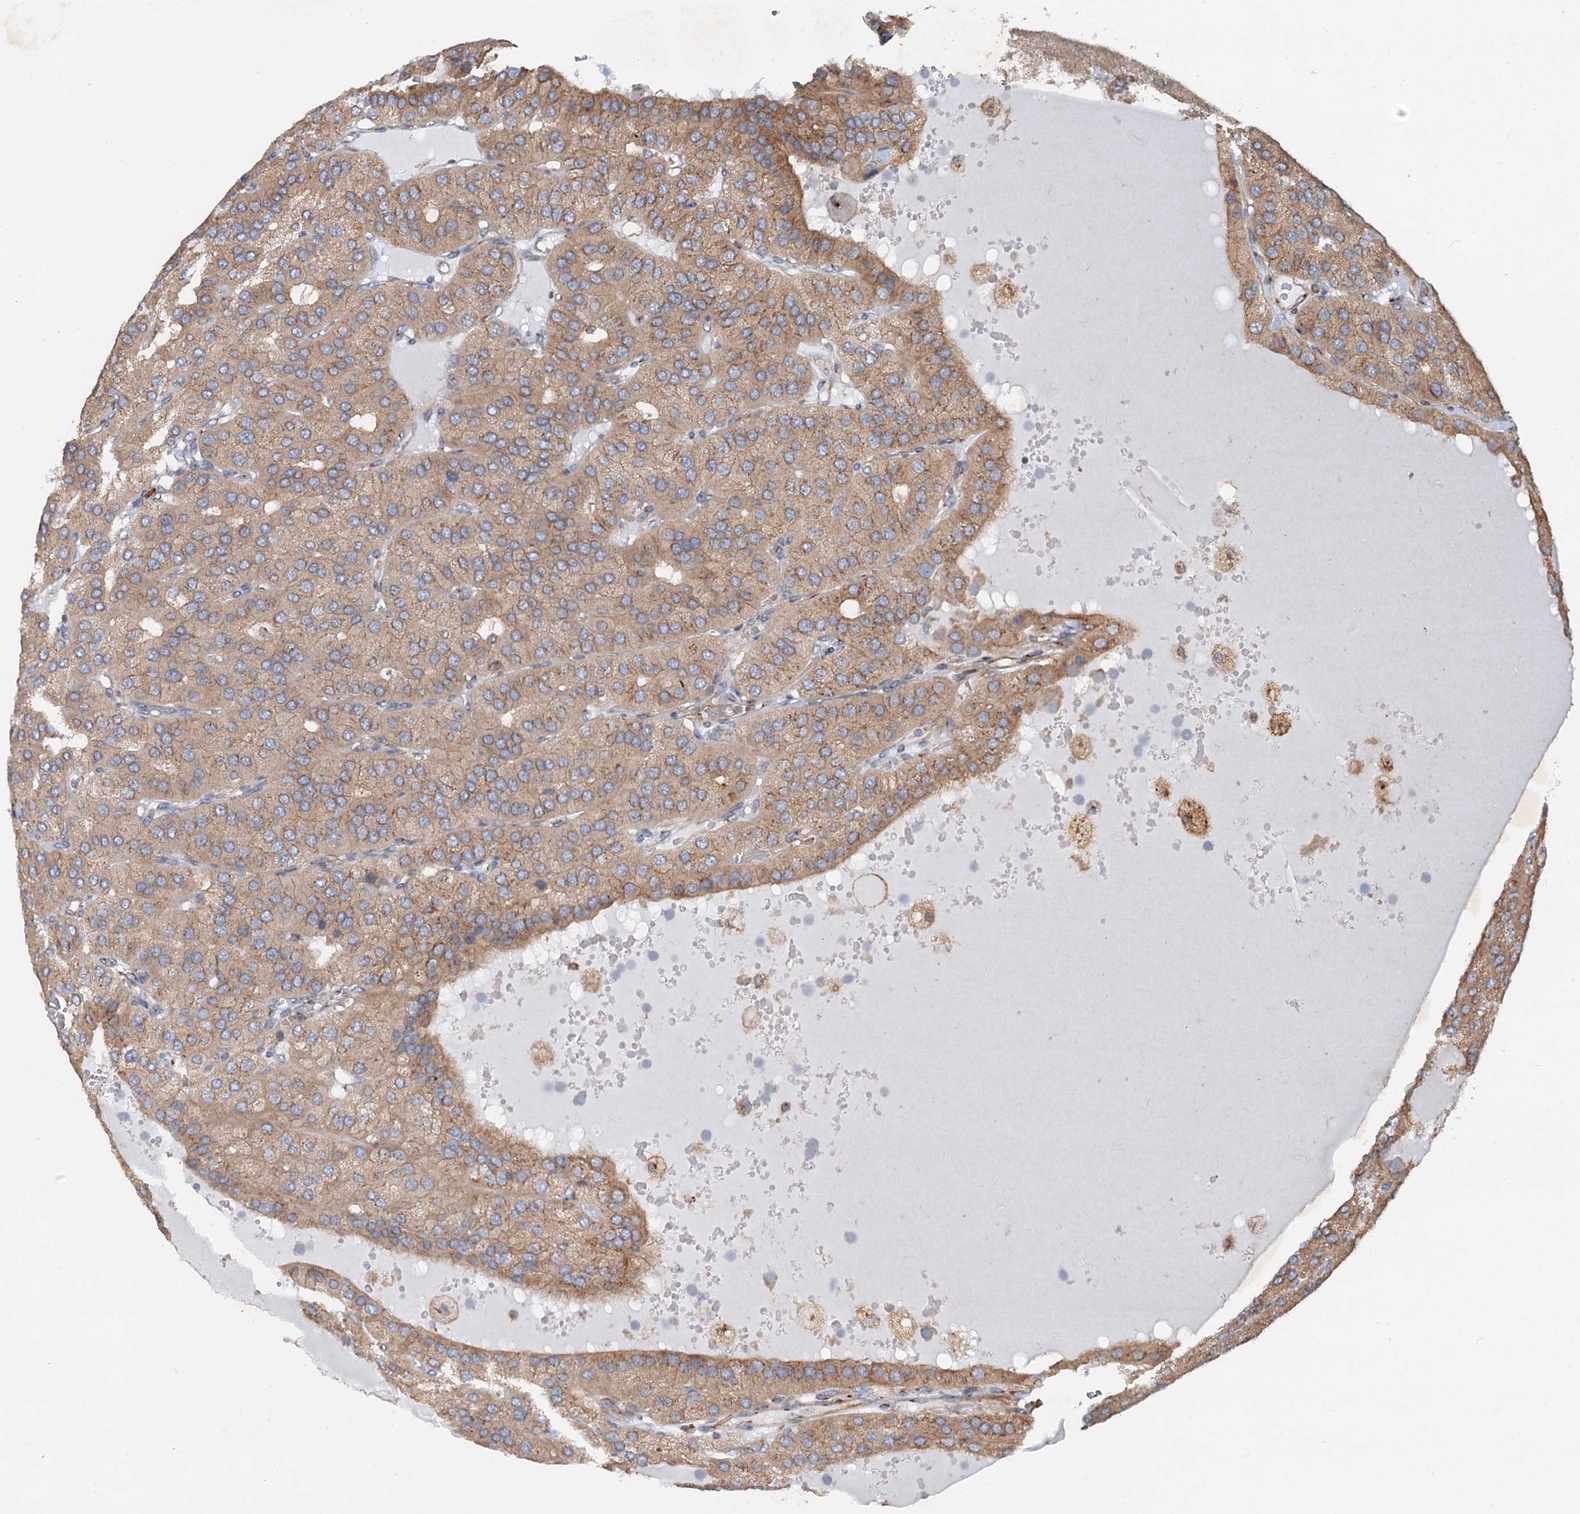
{"staining": {"intensity": "moderate", "quantity": ">75%", "location": "cytoplasmic/membranous"}, "tissue": "parathyroid gland", "cell_type": "Glandular cells", "image_type": "normal", "snomed": [{"axis": "morphology", "description": "Normal tissue, NOS"}, {"axis": "morphology", "description": "Adenoma, NOS"}, {"axis": "topography", "description": "Parathyroid gland"}], "caption": "Moderate cytoplasmic/membranous protein expression is seen in about >75% of glandular cells in parathyroid gland.", "gene": "ANKRD26", "patient": {"sex": "female", "age": 86}}